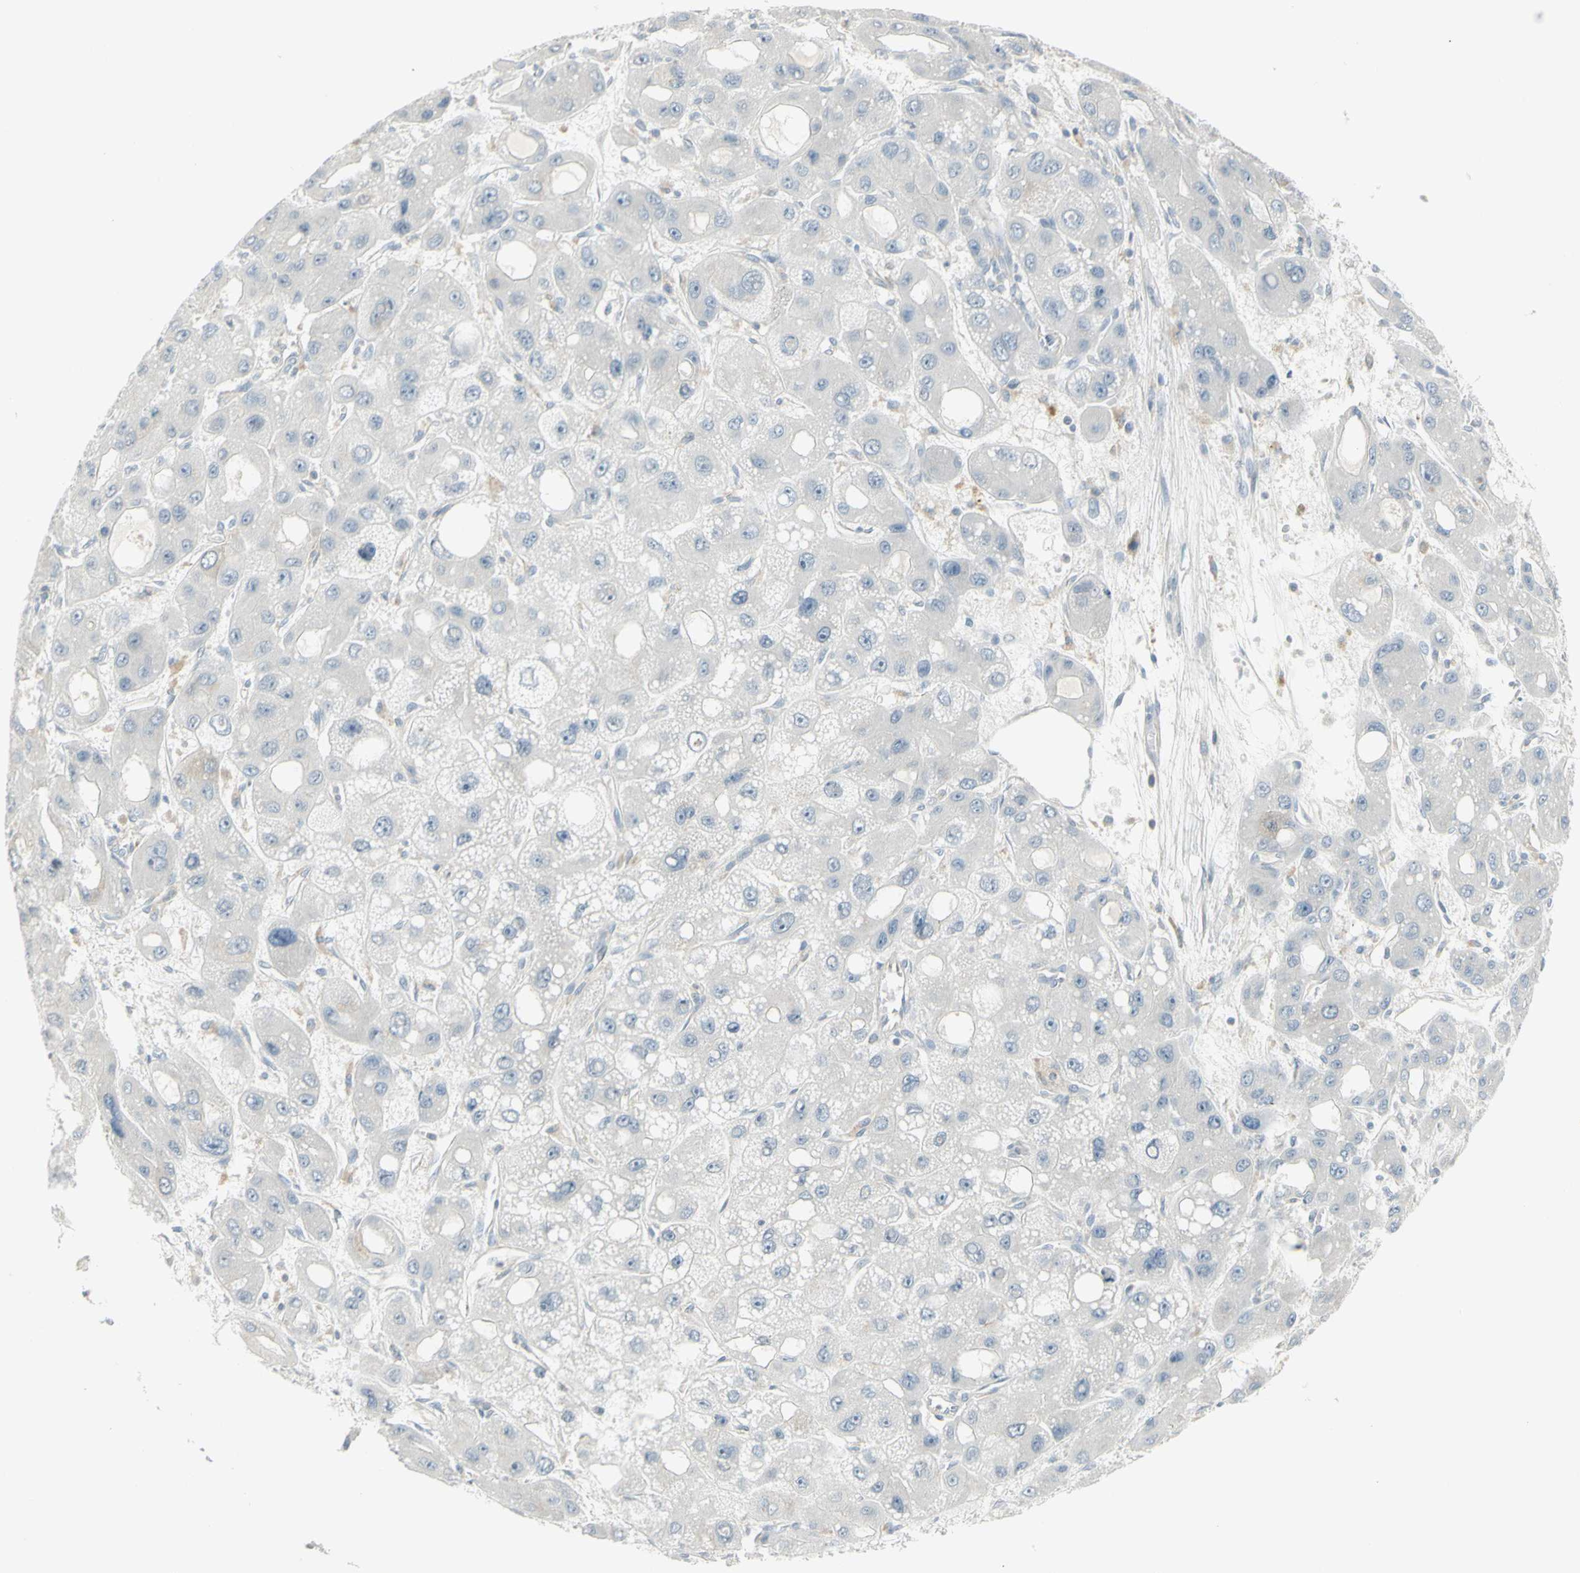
{"staining": {"intensity": "negative", "quantity": "none", "location": "none"}, "tissue": "liver cancer", "cell_type": "Tumor cells", "image_type": "cancer", "snomed": [{"axis": "morphology", "description": "Carcinoma, Hepatocellular, NOS"}, {"axis": "topography", "description": "Liver"}], "caption": "Immunohistochemical staining of human liver cancer (hepatocellular carcinoma) reveals no significant staining in tumor cells.", "gene": "CCNB2", "patient": {"sex": "male", "age": 55}}